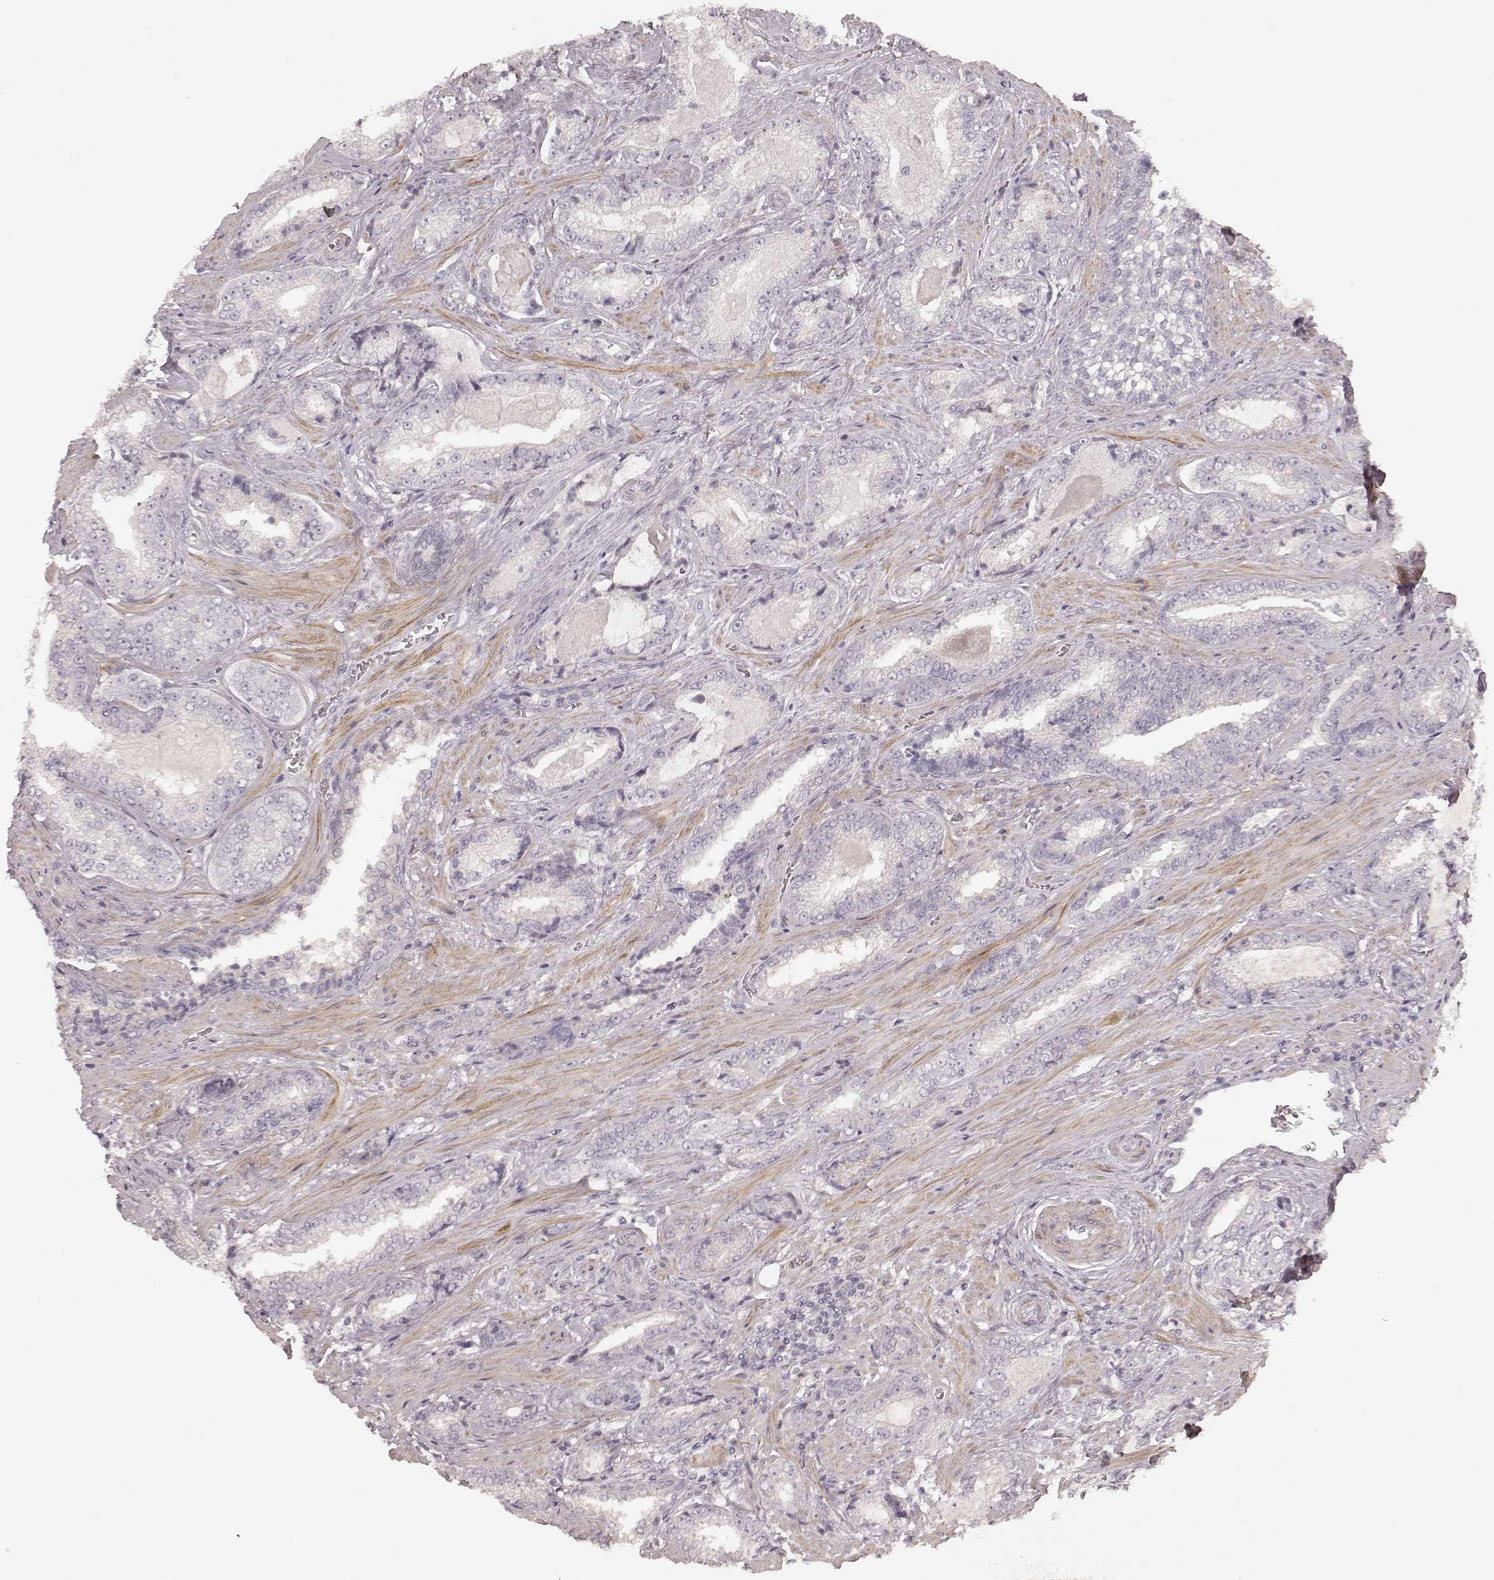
{"staining": {"intensity": "negative", "quantity": "none", "location": "none"}, "tissue": "prostate cancer", "cell_type": "Tumor cells", "image_type": "cancer", "snomed": [{"axis": "morphology", "description": "Adenocarcinoma, Low grade"}, {"axis": "topography", "description": "Prostate"}], "caption": "Immunohistochemical staining of prostate cancer (low-grade adenocarcinoma) shows no significant staining in tumor cells.", "gene": "KCNJ9", "patient": {"sex": "male", "age": 61}}